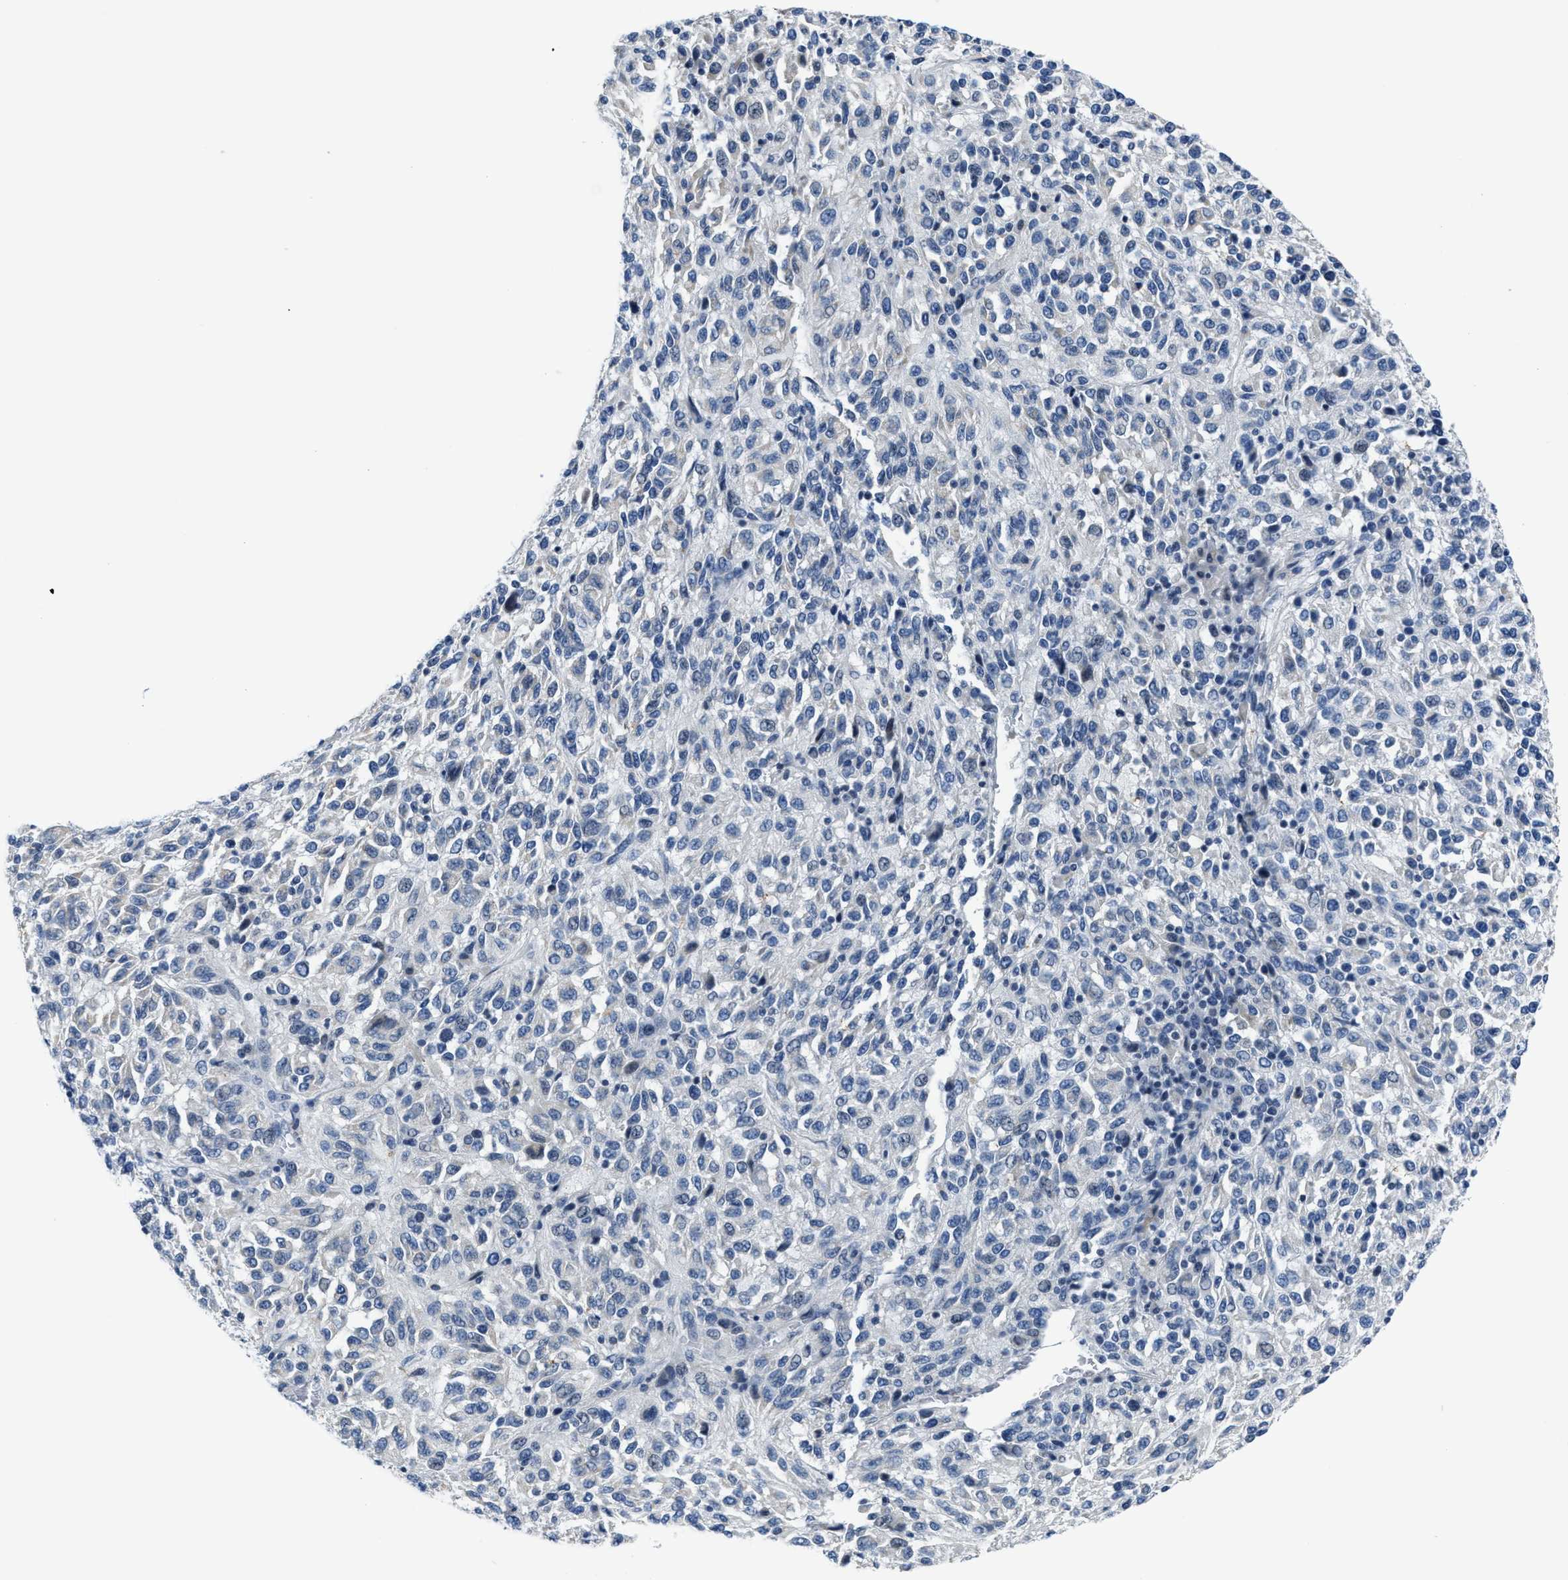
{"staining": {"intensity": "negative", "quantity": "none", "location": "none"}, "tissue": "melanoma", "cell_type": "Tumor cells", "image_type": "cancer", "snomed": [{"axis": "morphology", "description": "Malignant melanoma, Metastatic site"}, {"axis": "topography", "description": "Lung"}], "caption": "Tumor cells show no significant protein expression in malignant melanoma (metastatic site).", "gene": "ASZ1", "patient": {"sex": "male", "age": 64}}